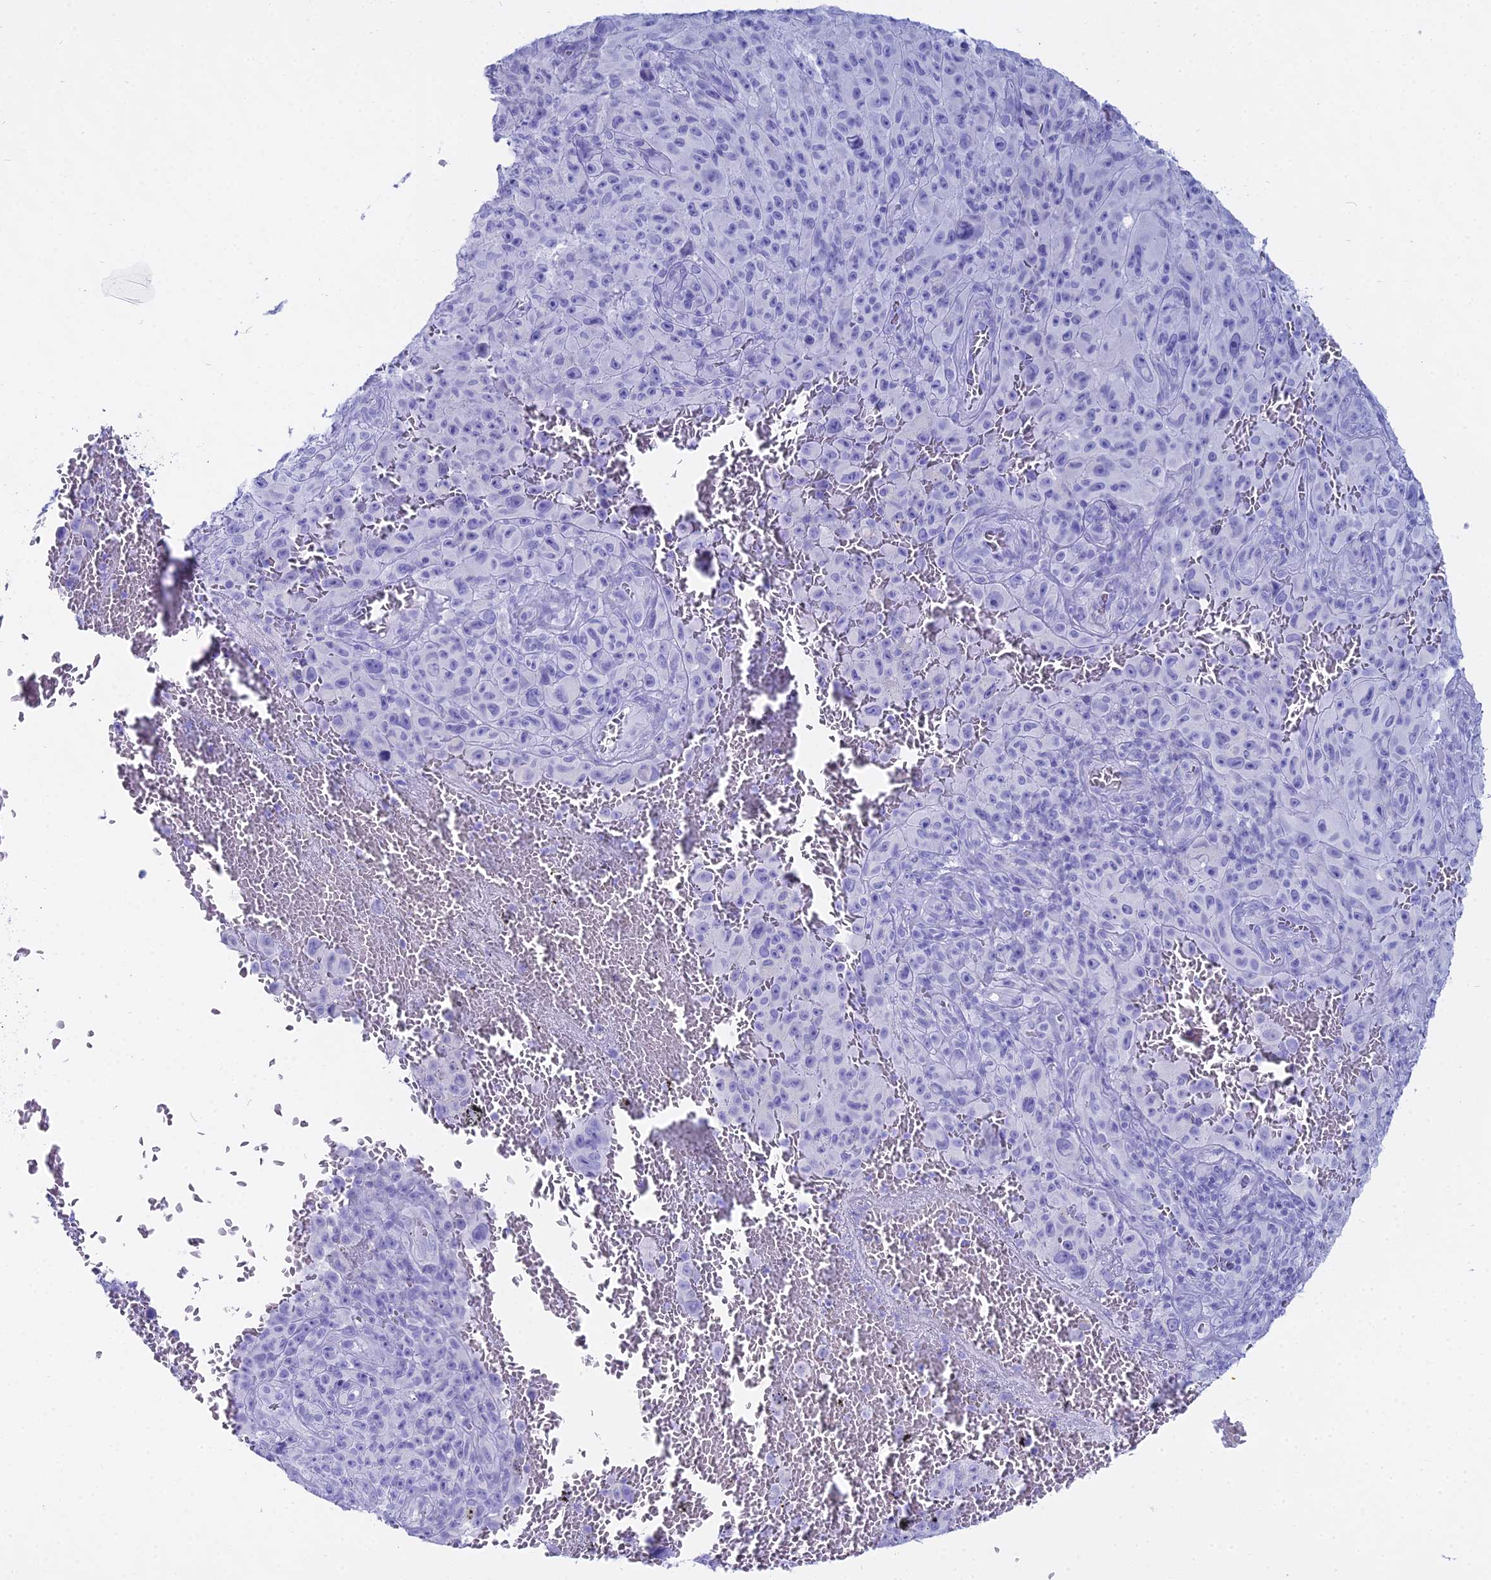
{"staining": {"intensity": "negative", "quantity": "none", "location": "none"}, "tissue": "melanoma", "cell_type": "Tumor cells", "image_type": "cancer", "snomed": [{"axis": "morphology", "description": "Malignant melanoma, NOS"}, {"axis": "topography", "description": "Skin"}], "caption": "Human malignant melanoma stained for a protein using immunohistochemistry reveals no staining in tumor cells.", "gene": "CGB2", "patient": {"sex": "female", "age": 82}}